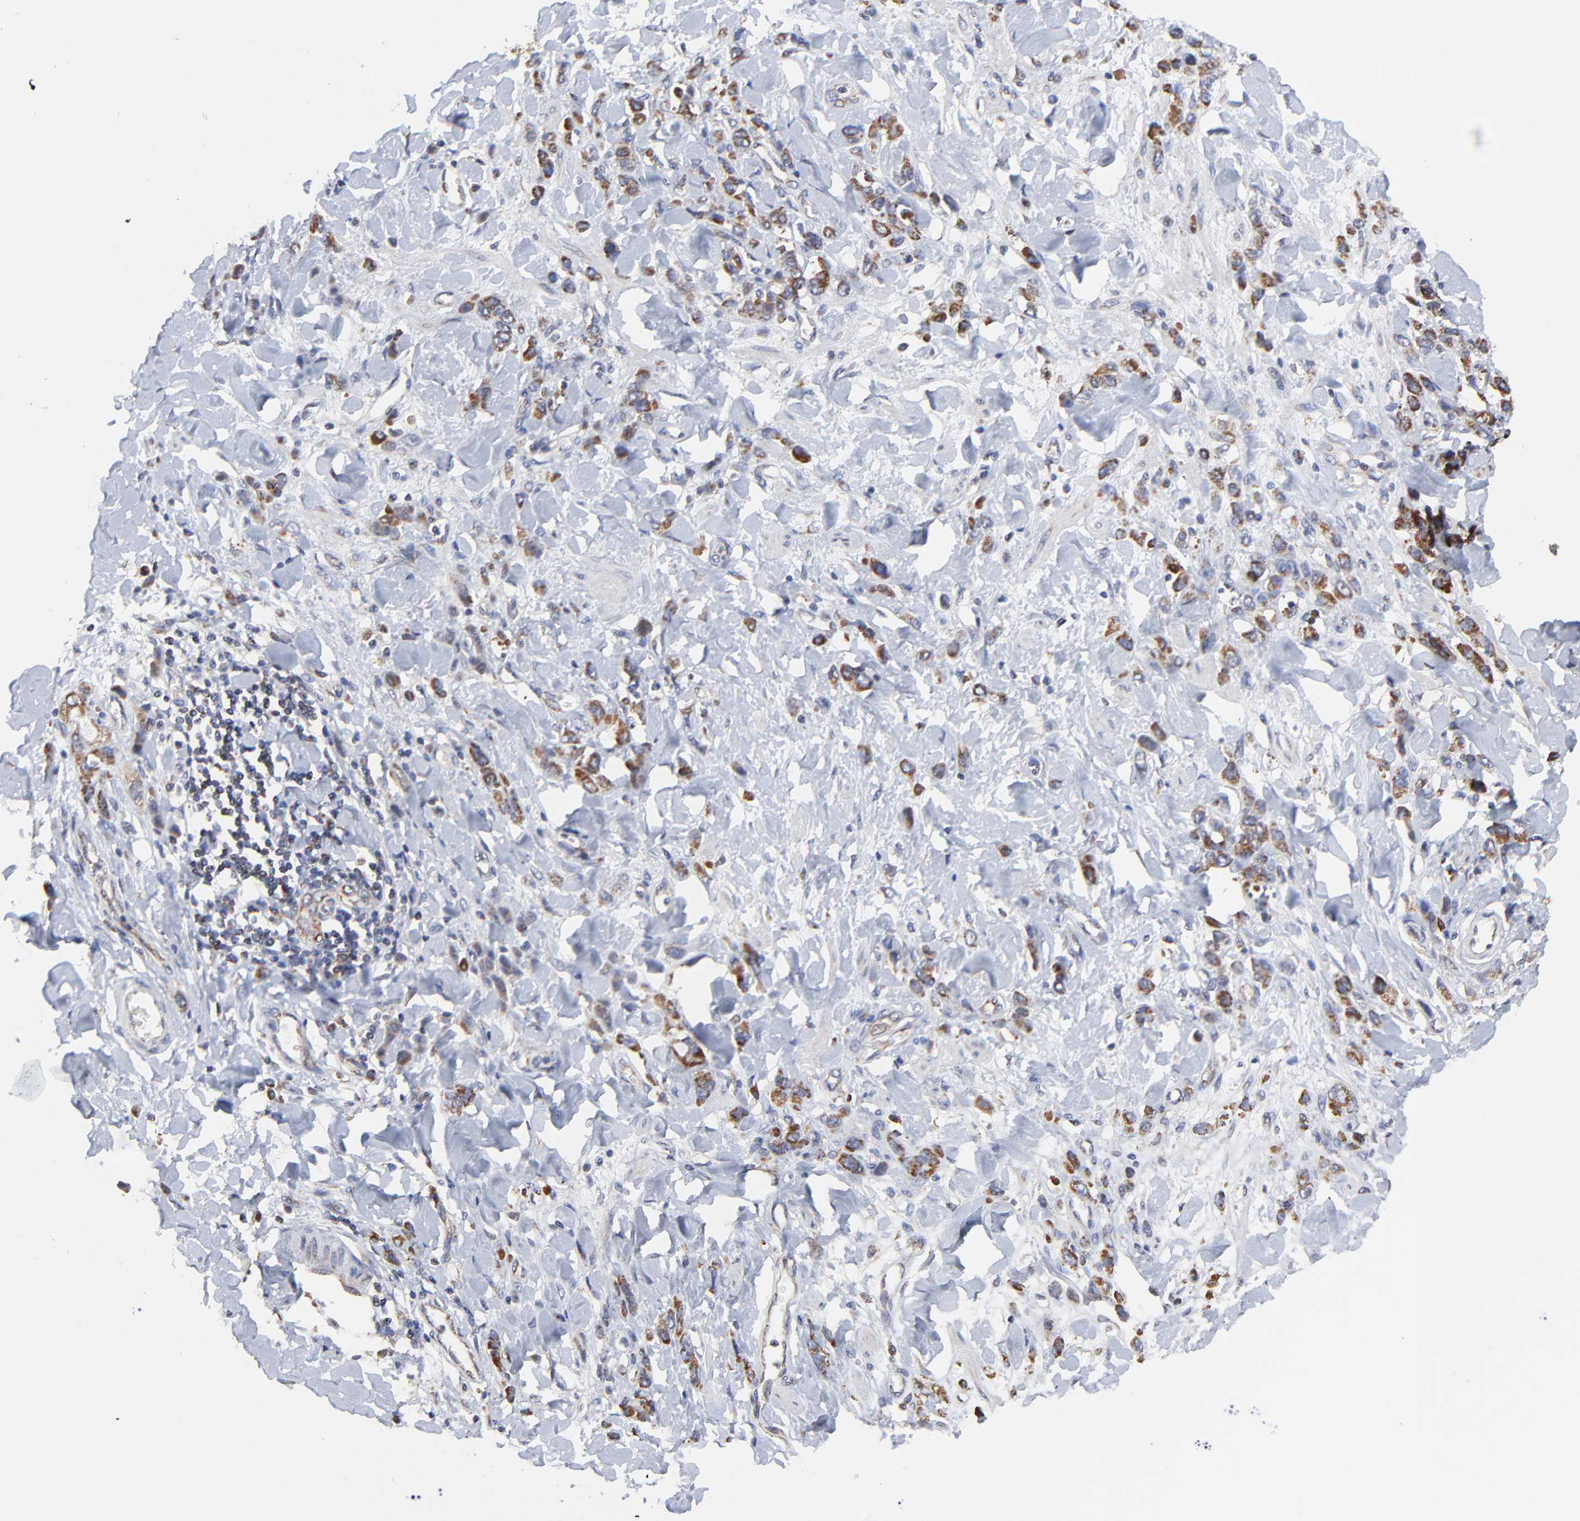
{"staining": {"intensity": "moderate", "quantity": ">75%", "location": "cytoplasmic/membranous"}, "tissue": "stomach cancer", "cell_type": "Tumor cells", "image_type": "cancer", "snomed": [{"axis": "morphology", "description": "Normal tissue, NOS"}, {"axis": "morphology", "description": "Adenocarcinoma, NOS"}, {"axis": "topography", "description": "Stomach"}], "caption": "Stomach adenocarcinoma tissue displays moderate cytoplasmic/membranous staining in about >75% of tumor cells", "gene": "ZNF550", "patient": {"sex": "male", "age": 82}}